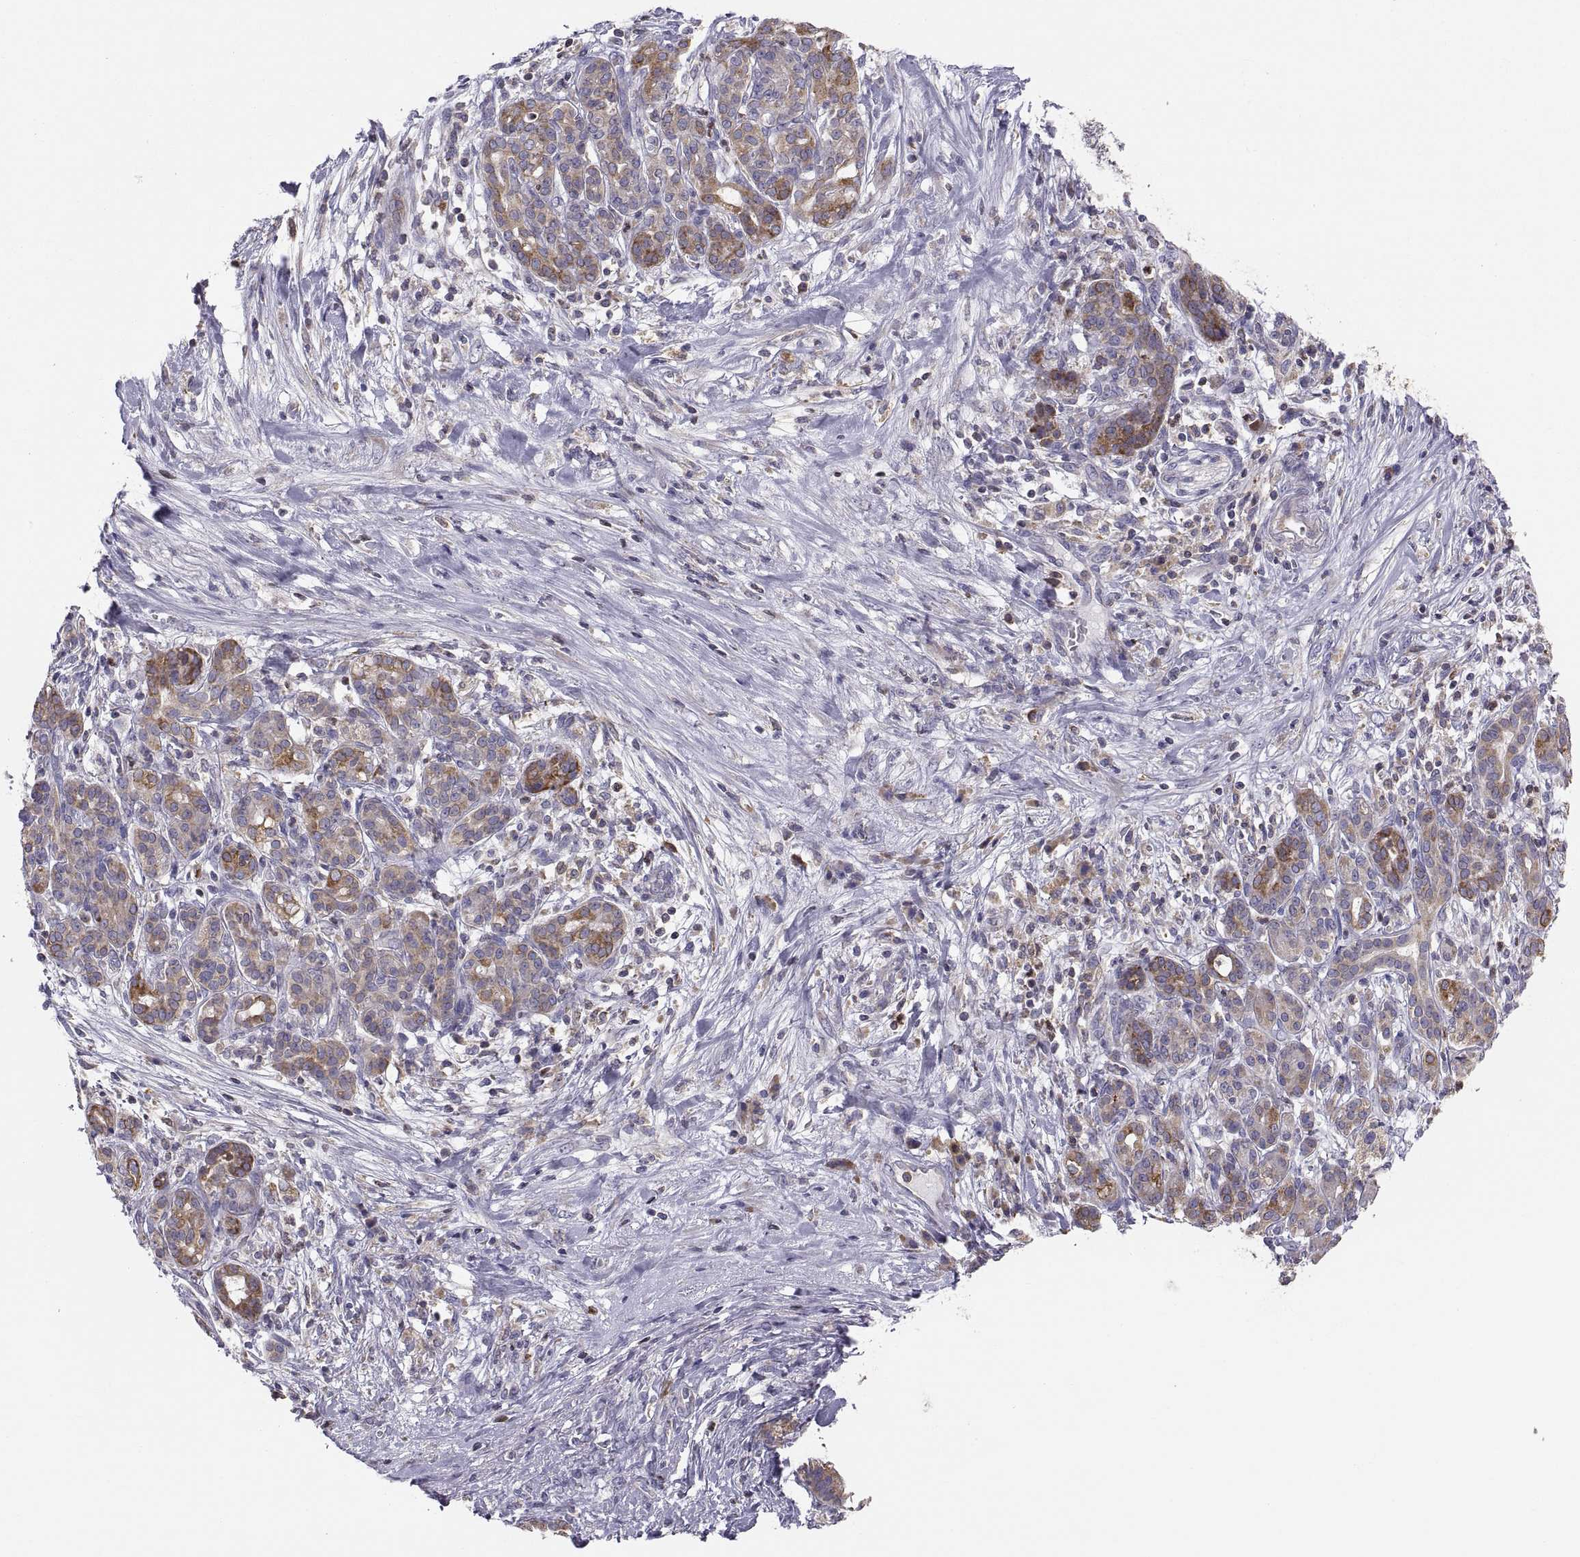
{"staining": {"intensity": "moderate", "quantity": ">75%", "location": "cytoplasmic/membranous"}, "tissue": "pancreatic cancer", "cell_type": "Tumor cells", "image_type": "cancer", "snomed": [{"axis": "morphology", "description": "Adenocarcinoma, NOS"}, {"axis": "topography", "description": "Pancreas"}], "caption": "Brown immunohistochemical staining in pancreatic cancer (adenocarcinoma) reveals moderate cytoplasmic/membranous expression in about >75% of tumor cells.", "gene": "ERO1A", "patient": {"sex": "male", "age": 44}}